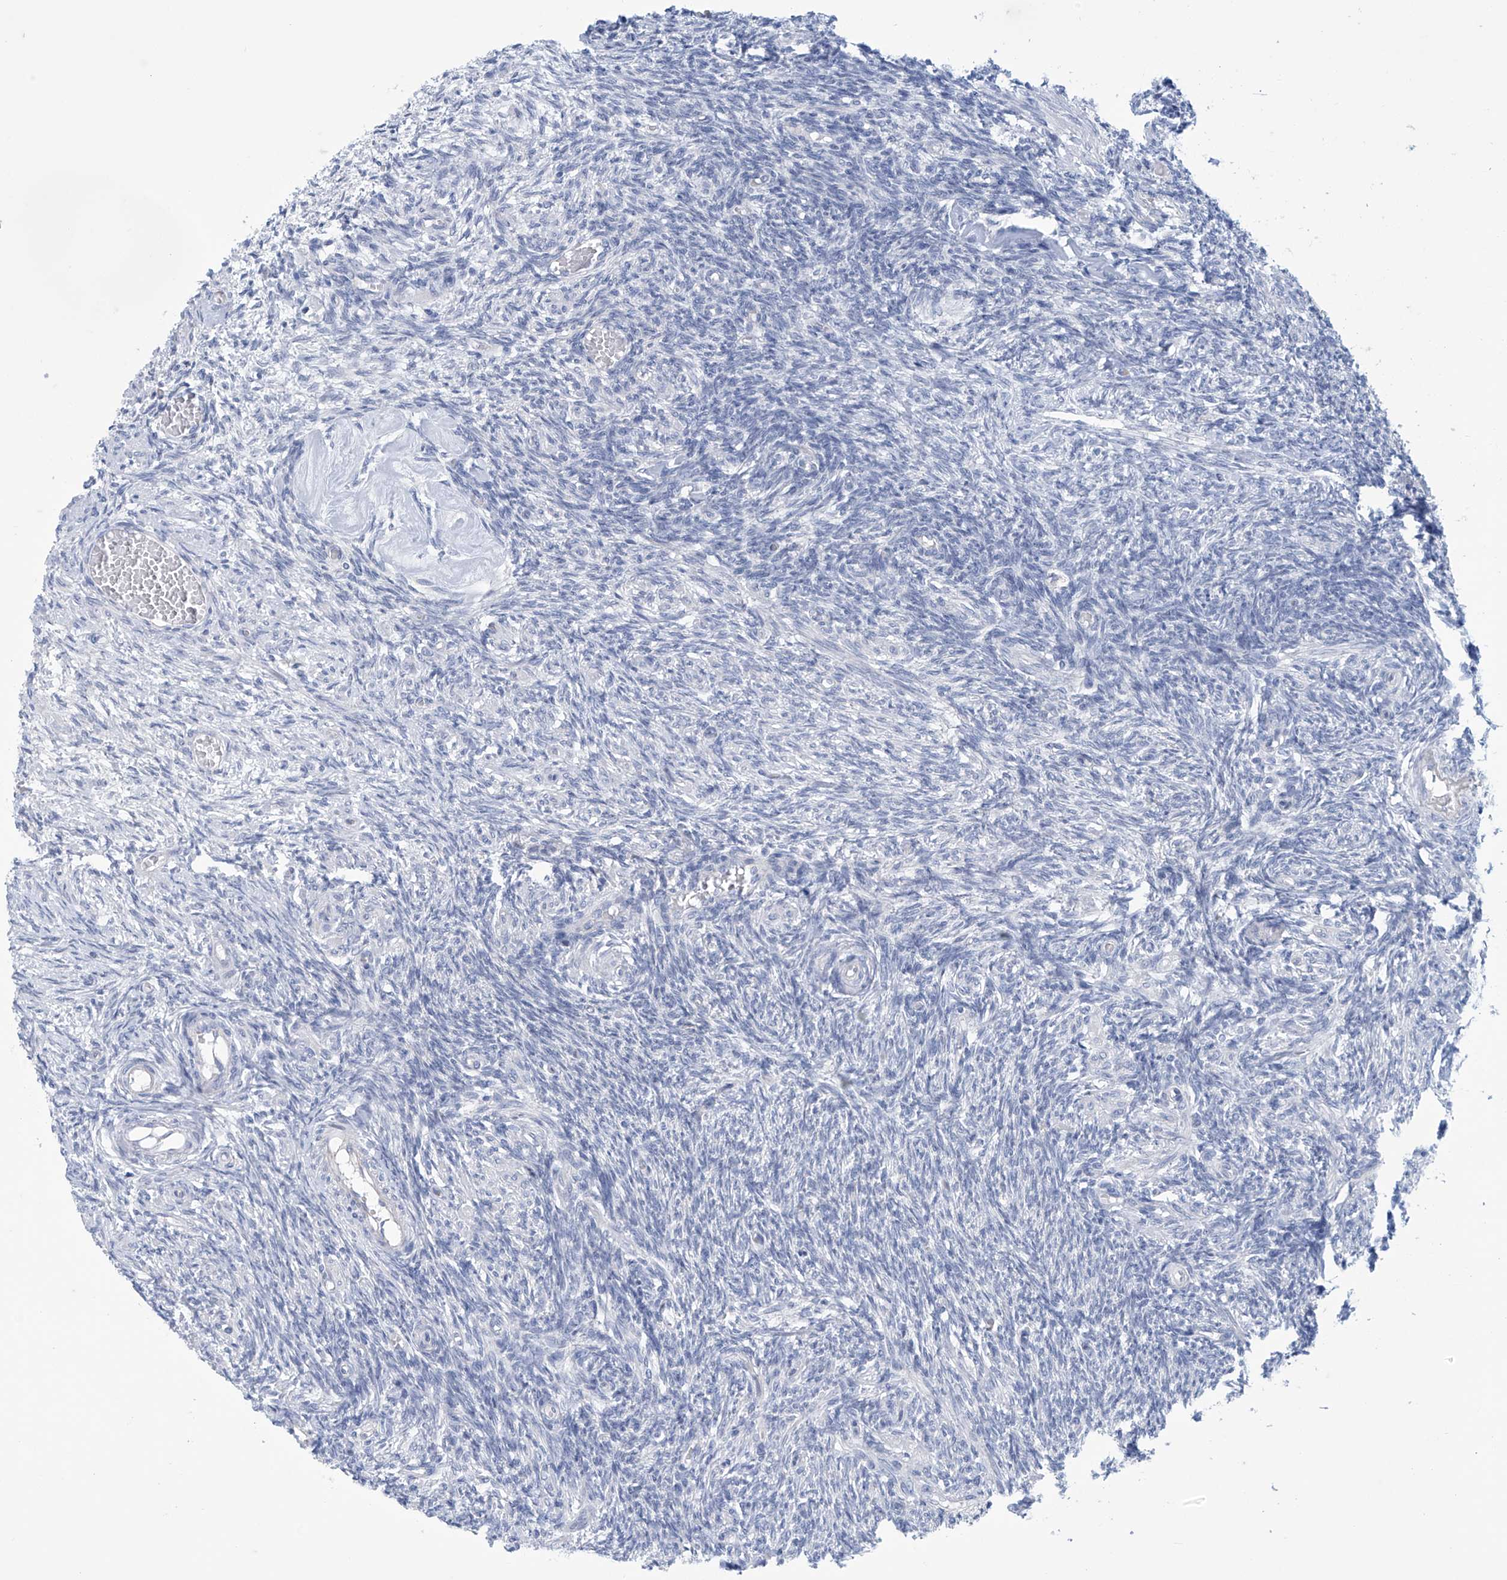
{"staining": {"intensity": "negative", "quantity": "none", "location": "none"}, "tissue": "ovary", "cell_type": "Follicle cells", "image_type": "normal", "snomed": [{"axis": "morphology", "description": "Normal tissue, NOS"}, {"axis": "topography", "description": "Ovary"}], "caption": "Immunohistochemistry (IHC) micrograph of benign ovary stained for a protein (brown), which exhibits no staining in follicle cells. The staining is performed using DAB (3,3'-diaminobenzidine) brown chromogen with nuclei counter-stained in using hematoxylin.", "gene": "SLC35A5", "patient": {"sex": "female", "age": 27}}